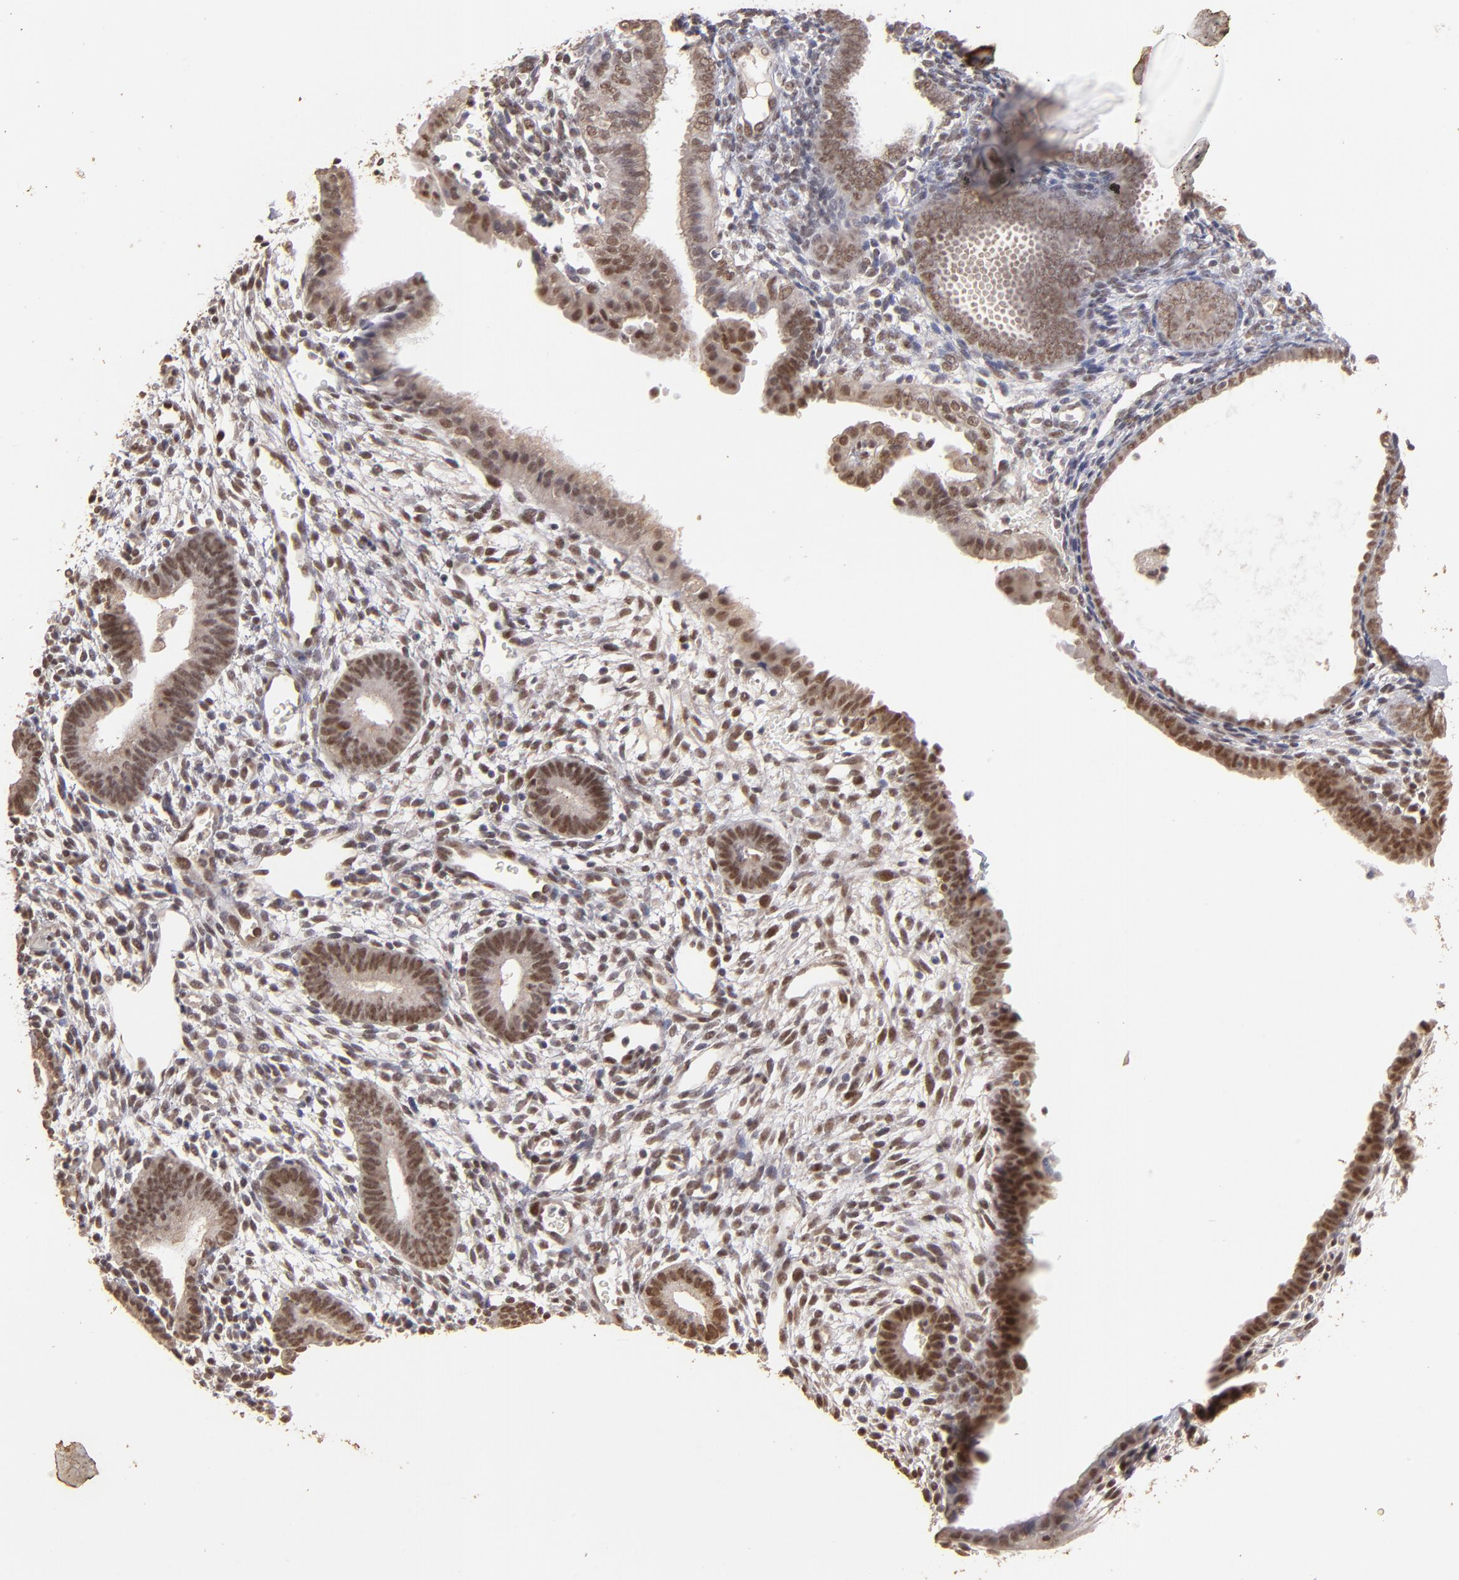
{"staining": {"intensity": "moderate", "quantity": ">75%", "location": "nuclear"}, "tissue": "endometrium", "cell_type": "Cells in endometrial stroma", "image_type": "normal", "snomed": [{"axis": "morphology", "description": "Normal tissue, NOS"}, {"axis": "topography", "description": "Smooth muscle"}, {"axis": "topography", "description": "Endometrium"}], "caption": "Moderate nuclear expression is identified in approximately >75% of cells in endometrial stroma in unremarkable endometrium.", "gene": "CLOCK", "patient": {"sex": "female", "age": 57}}